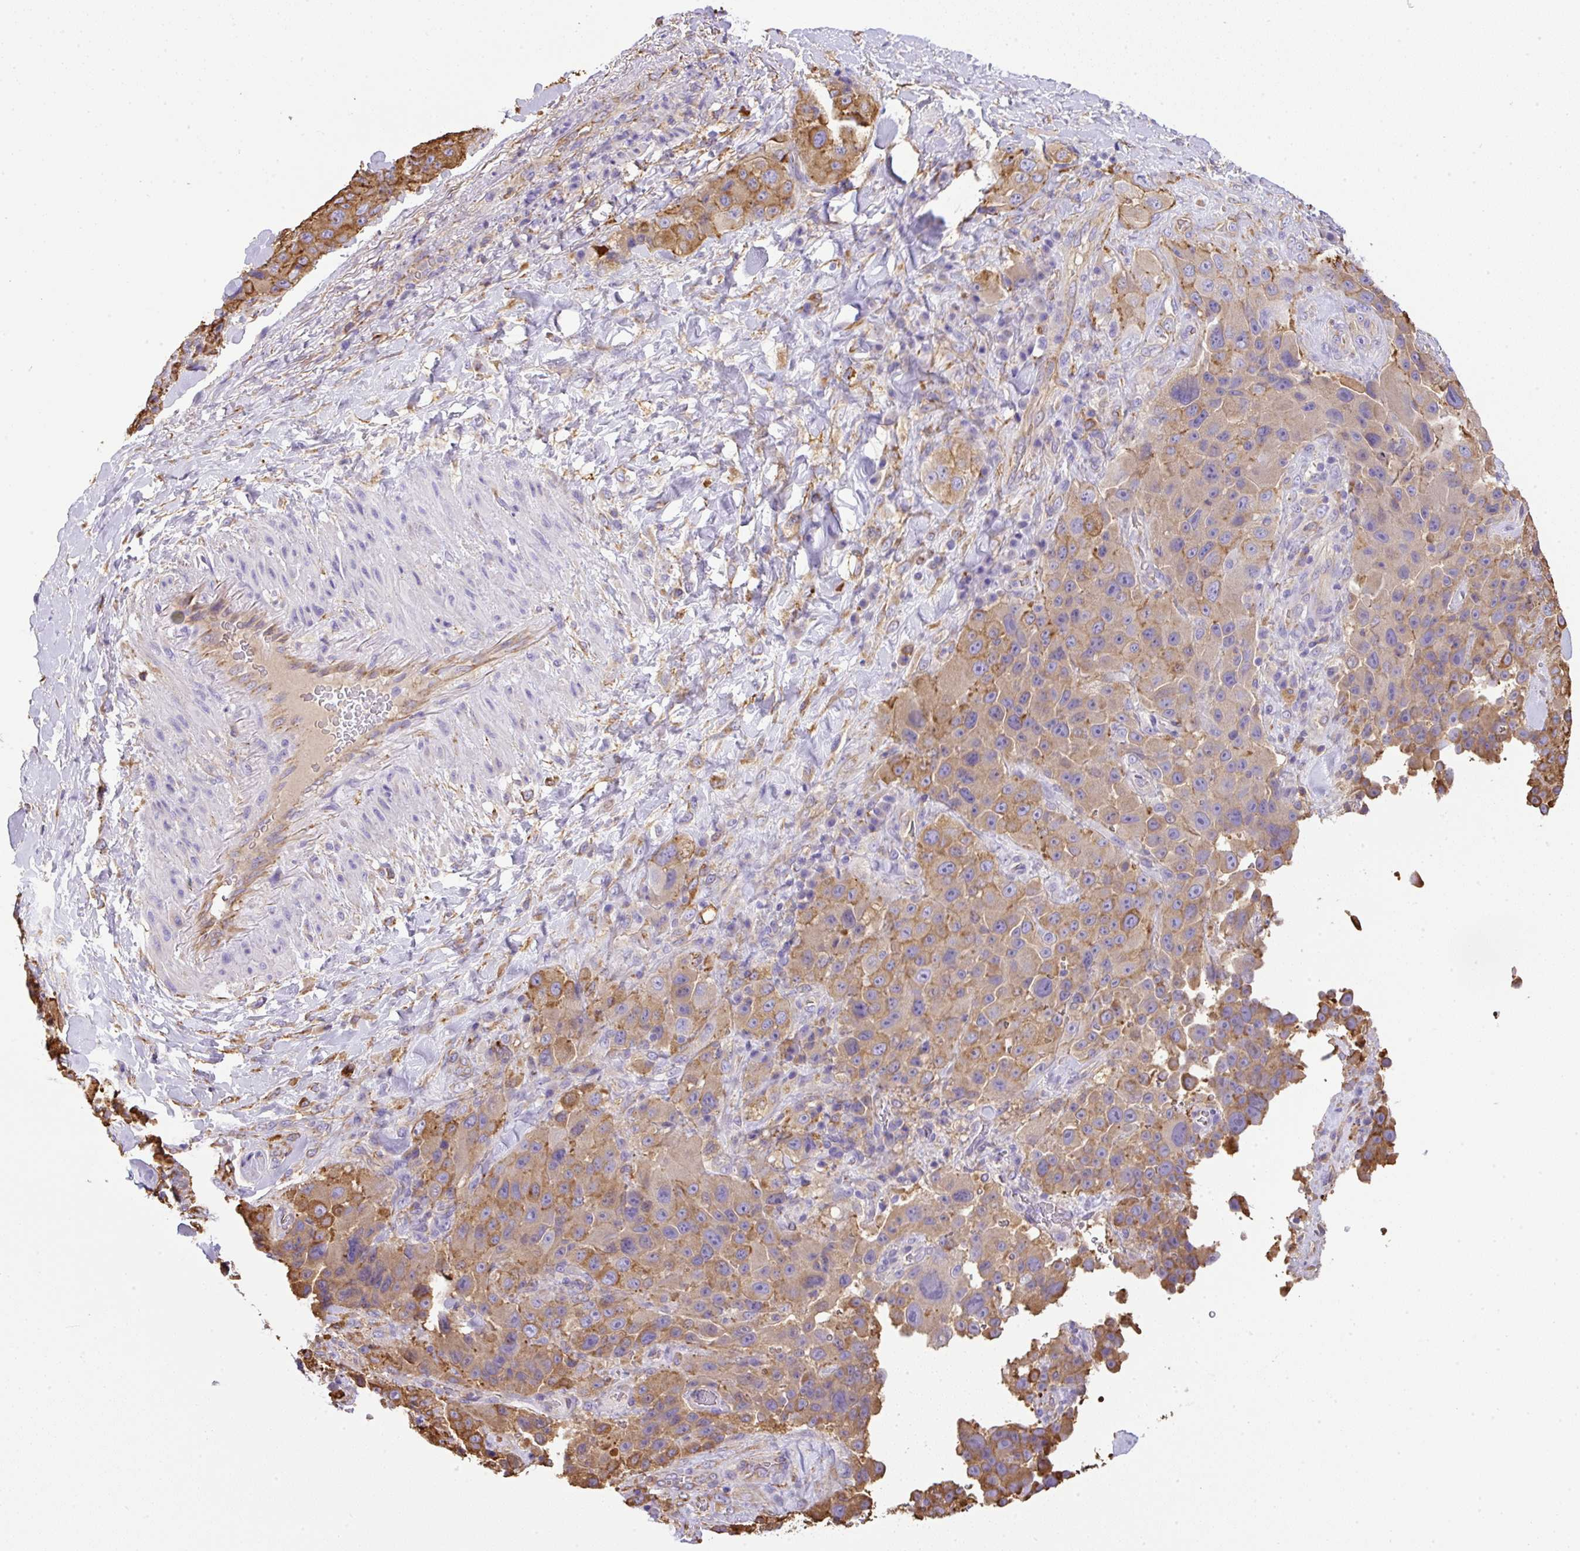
{"staining": {"intensity": "moderate", "quantity": "25%-75%", "location": "cytoplasmic/membranous"}, "tissue": "melanoma", "cell_type": "Tumor cells", "image_type": "cancer", "snomed": [{"axis": "morphology", "description": "Malignant melanoma, Metastatic site"}, {"axis": "topography", "description": "Lymph node"}], "caption": "Protein staining demonstrates moderate cytoplasmic/membranous staining in approximately 25%-75% of tumor cells in melanoma.", "gene": "MAGEB5", "patient": {"sex": "male", "age": 62}}